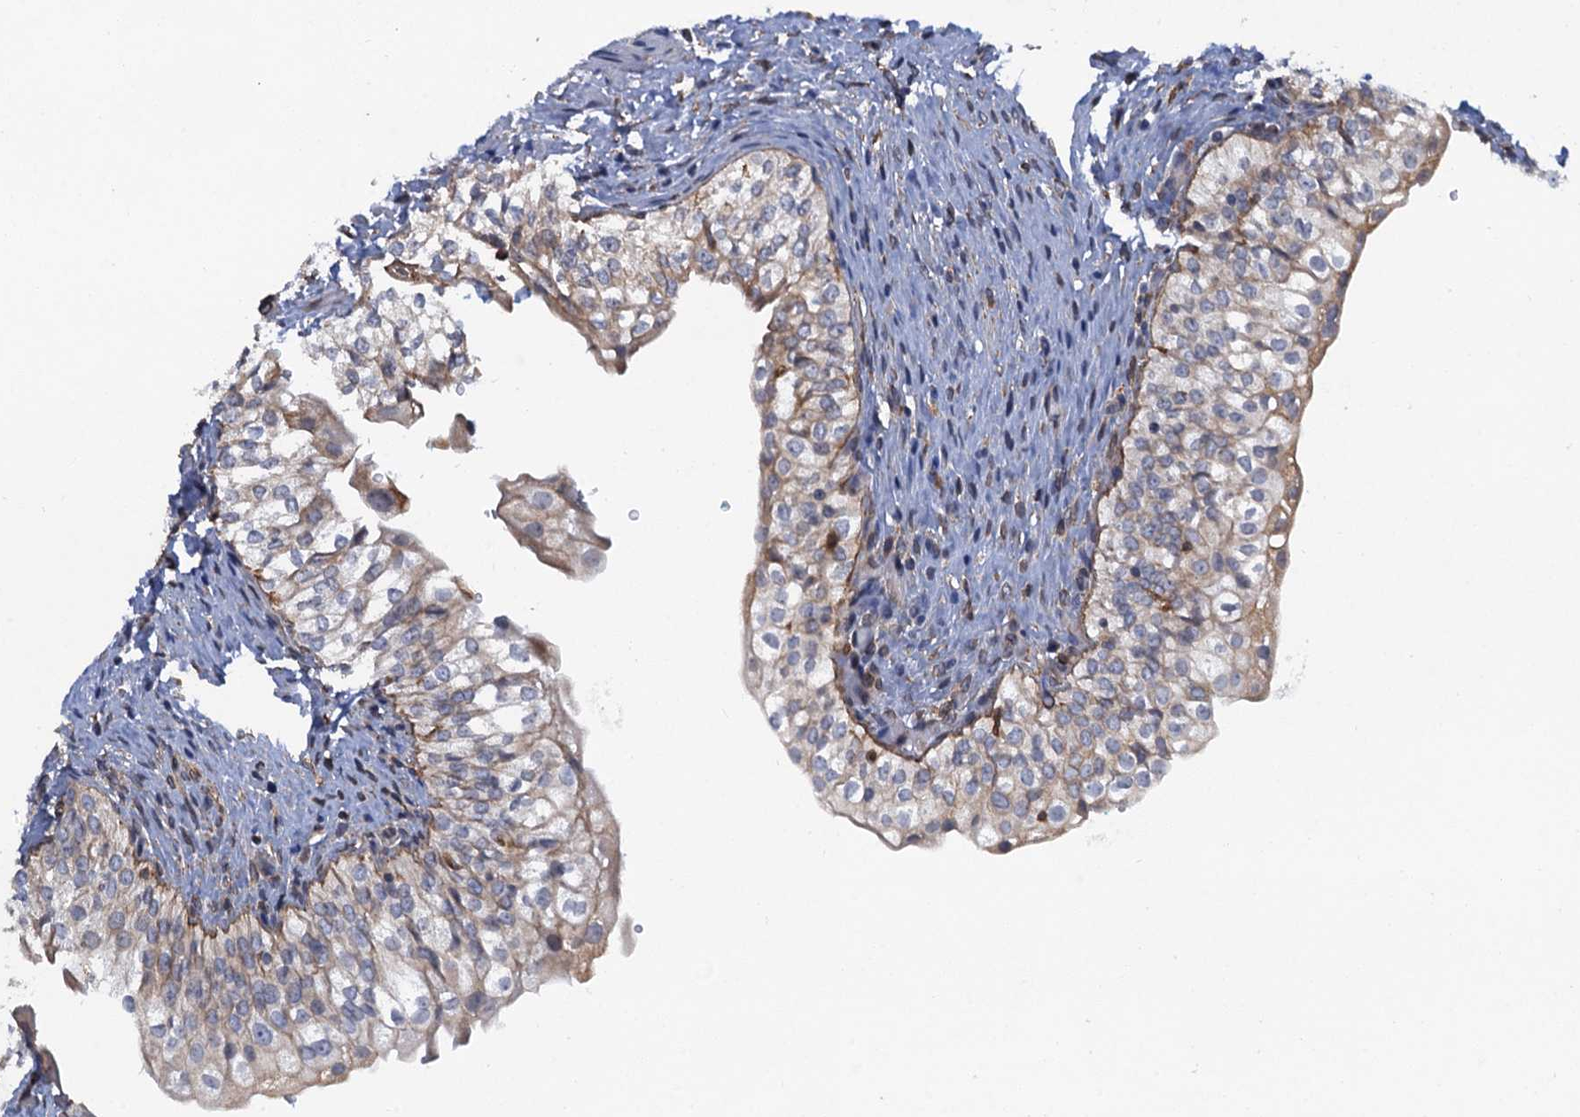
{"staining": {"intensity": "moderate", "quantity": "25%-75%", "location": "cytoplasmic/membranous"}, "tissue": "urinary bladder", "cell_type": "Urothelial cells", "image_type": "normal", "snomed": [{"axis": "morphology", "description": "Normal tissue, NOS"}, {"axis": "topography", "description": "Urinary bladder"}], "caption": "Immunohistochemical staining of unremarkable human urinary bladder displays 25%-75% levels of moderate cytoplasmic/membranous protein positivity in about 25%-75% of urothelial cells.", "gene": "ARMC5", "patient": {"sex": "male", "age": 55}}